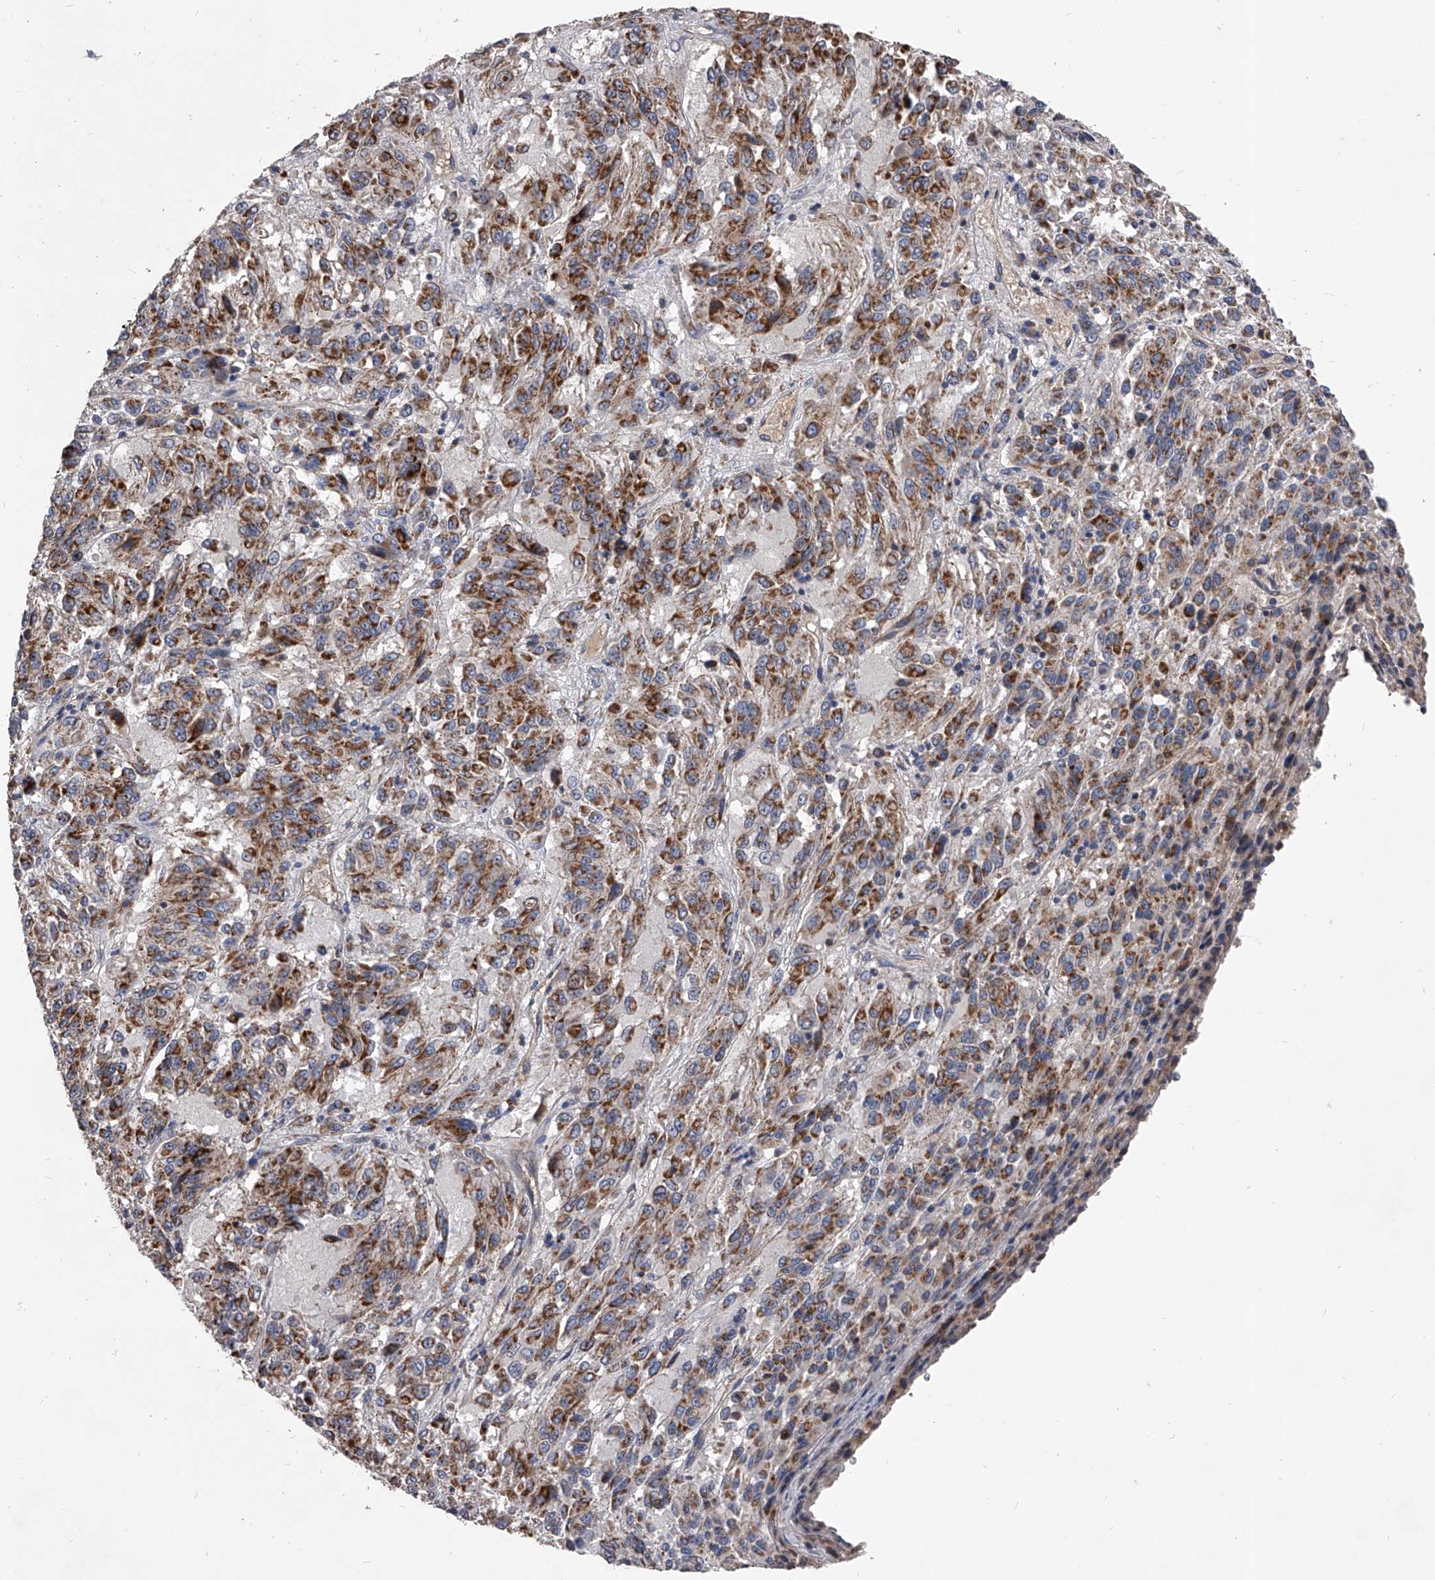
{"staining": {"intensity": "moderate", "quantity": ">75%", "location": "cytoplasmic/membranous"}, "tissue": "melanoma", "cell_type": "Tumor cells", "image_type": "cancer", "snomed": [{"axis": "morphology", "description": "Malignant melanoma, Metastatic site"}, {"axis": "topography", "description": "Lung"}], "caption": "The histopathology image exhibits a brown stain indicating the presence of a protein in the cytoplasmic/membranous of tumor cells in melanoma.", "gene": "NRP1", "patient": {"sex": "male", "age": 64}}